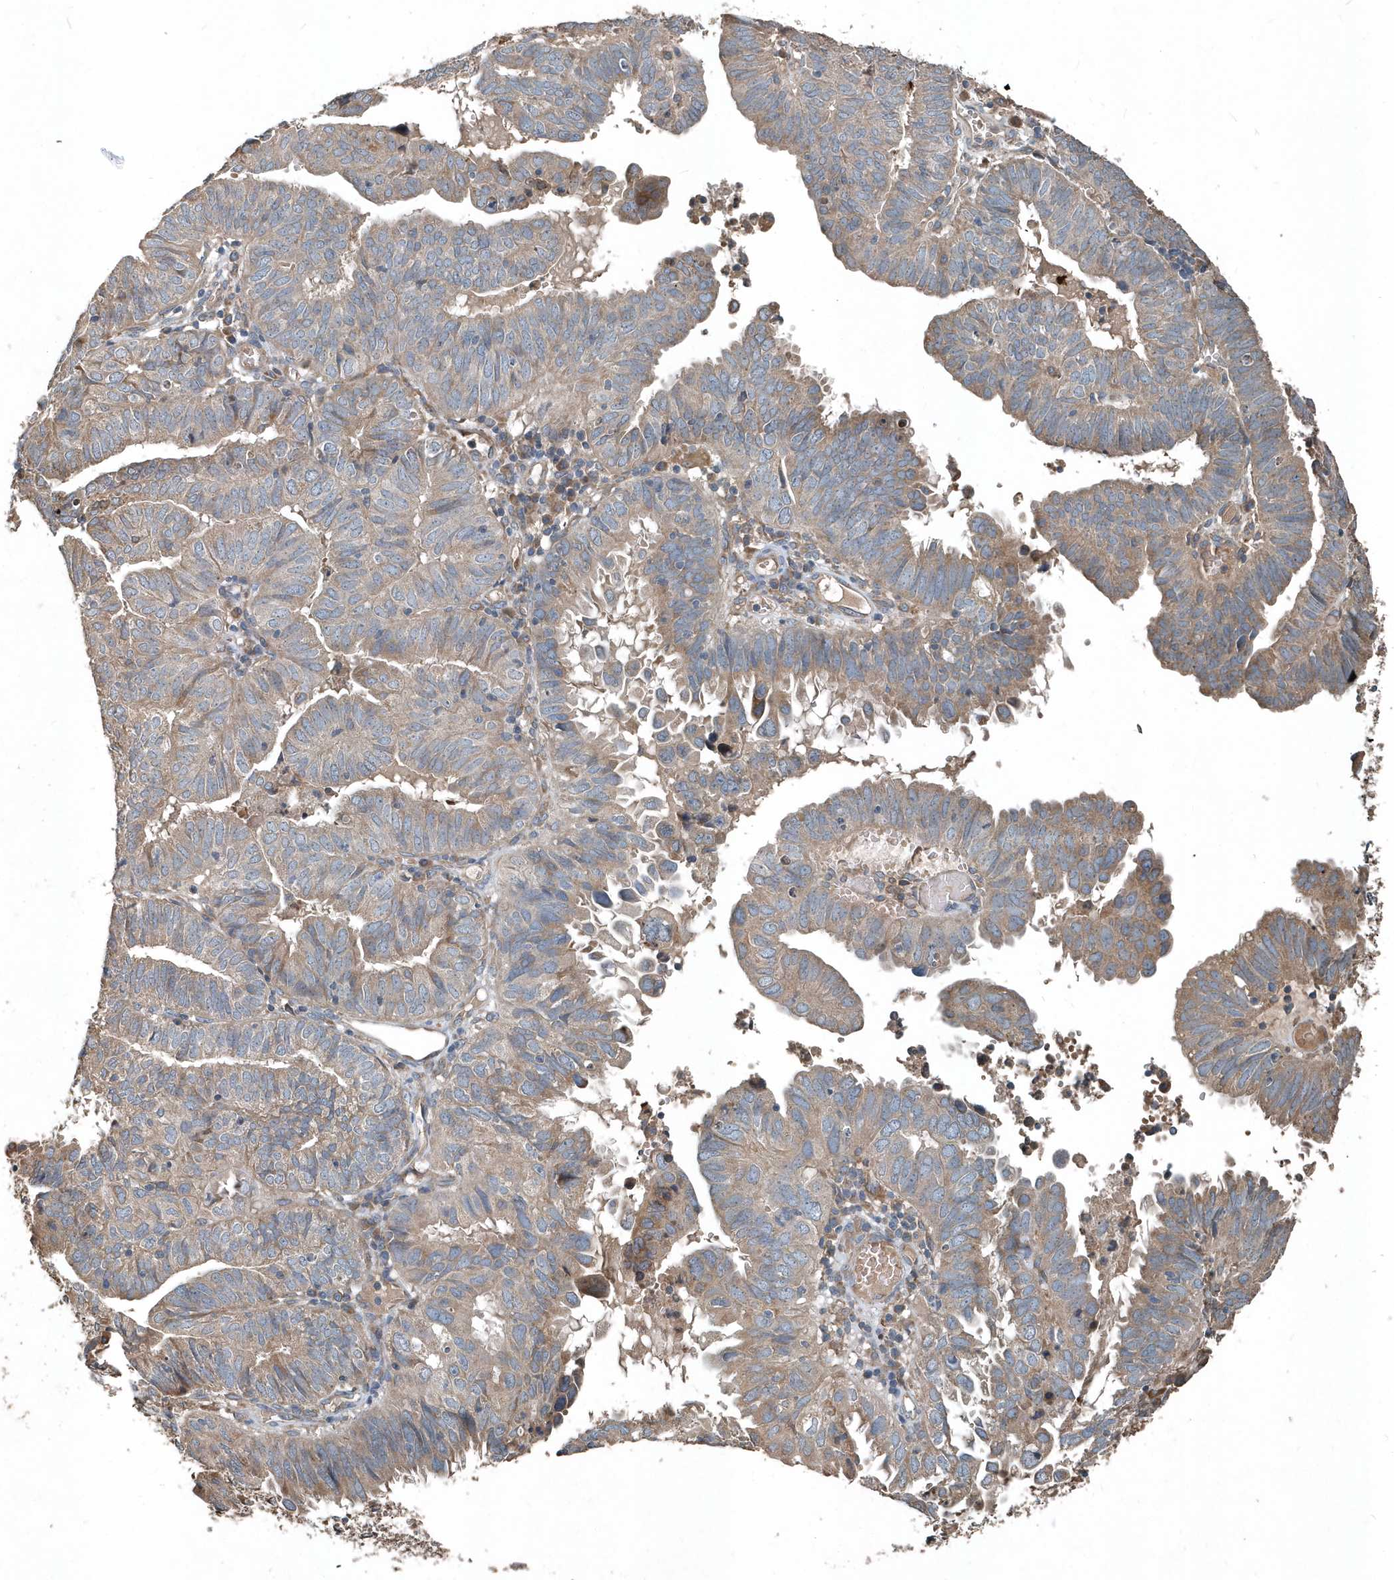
{"staining": {"intensity": "weak", "quantity": "25%-75%", "location": "cytoplasmic/membranous"}, "tissue": "endometrial cancer", "cell_type": "Tumor cells", "image_type": "cancer", "snomed": [{"axis": "morphology", "description": "Adenocarcinoma, NOS"}, {"axis": "topography", "description": "Uterus"}], "caption": "The image exhibits immunohistochemical staining of endometrial adenocarcinoma. There is weak cytoplasmic/membranous expression is appreciated in about 25%-75% of tumor cells.", "gene": "SCFD2", "patient": {"sex": "female", "age": 77}}